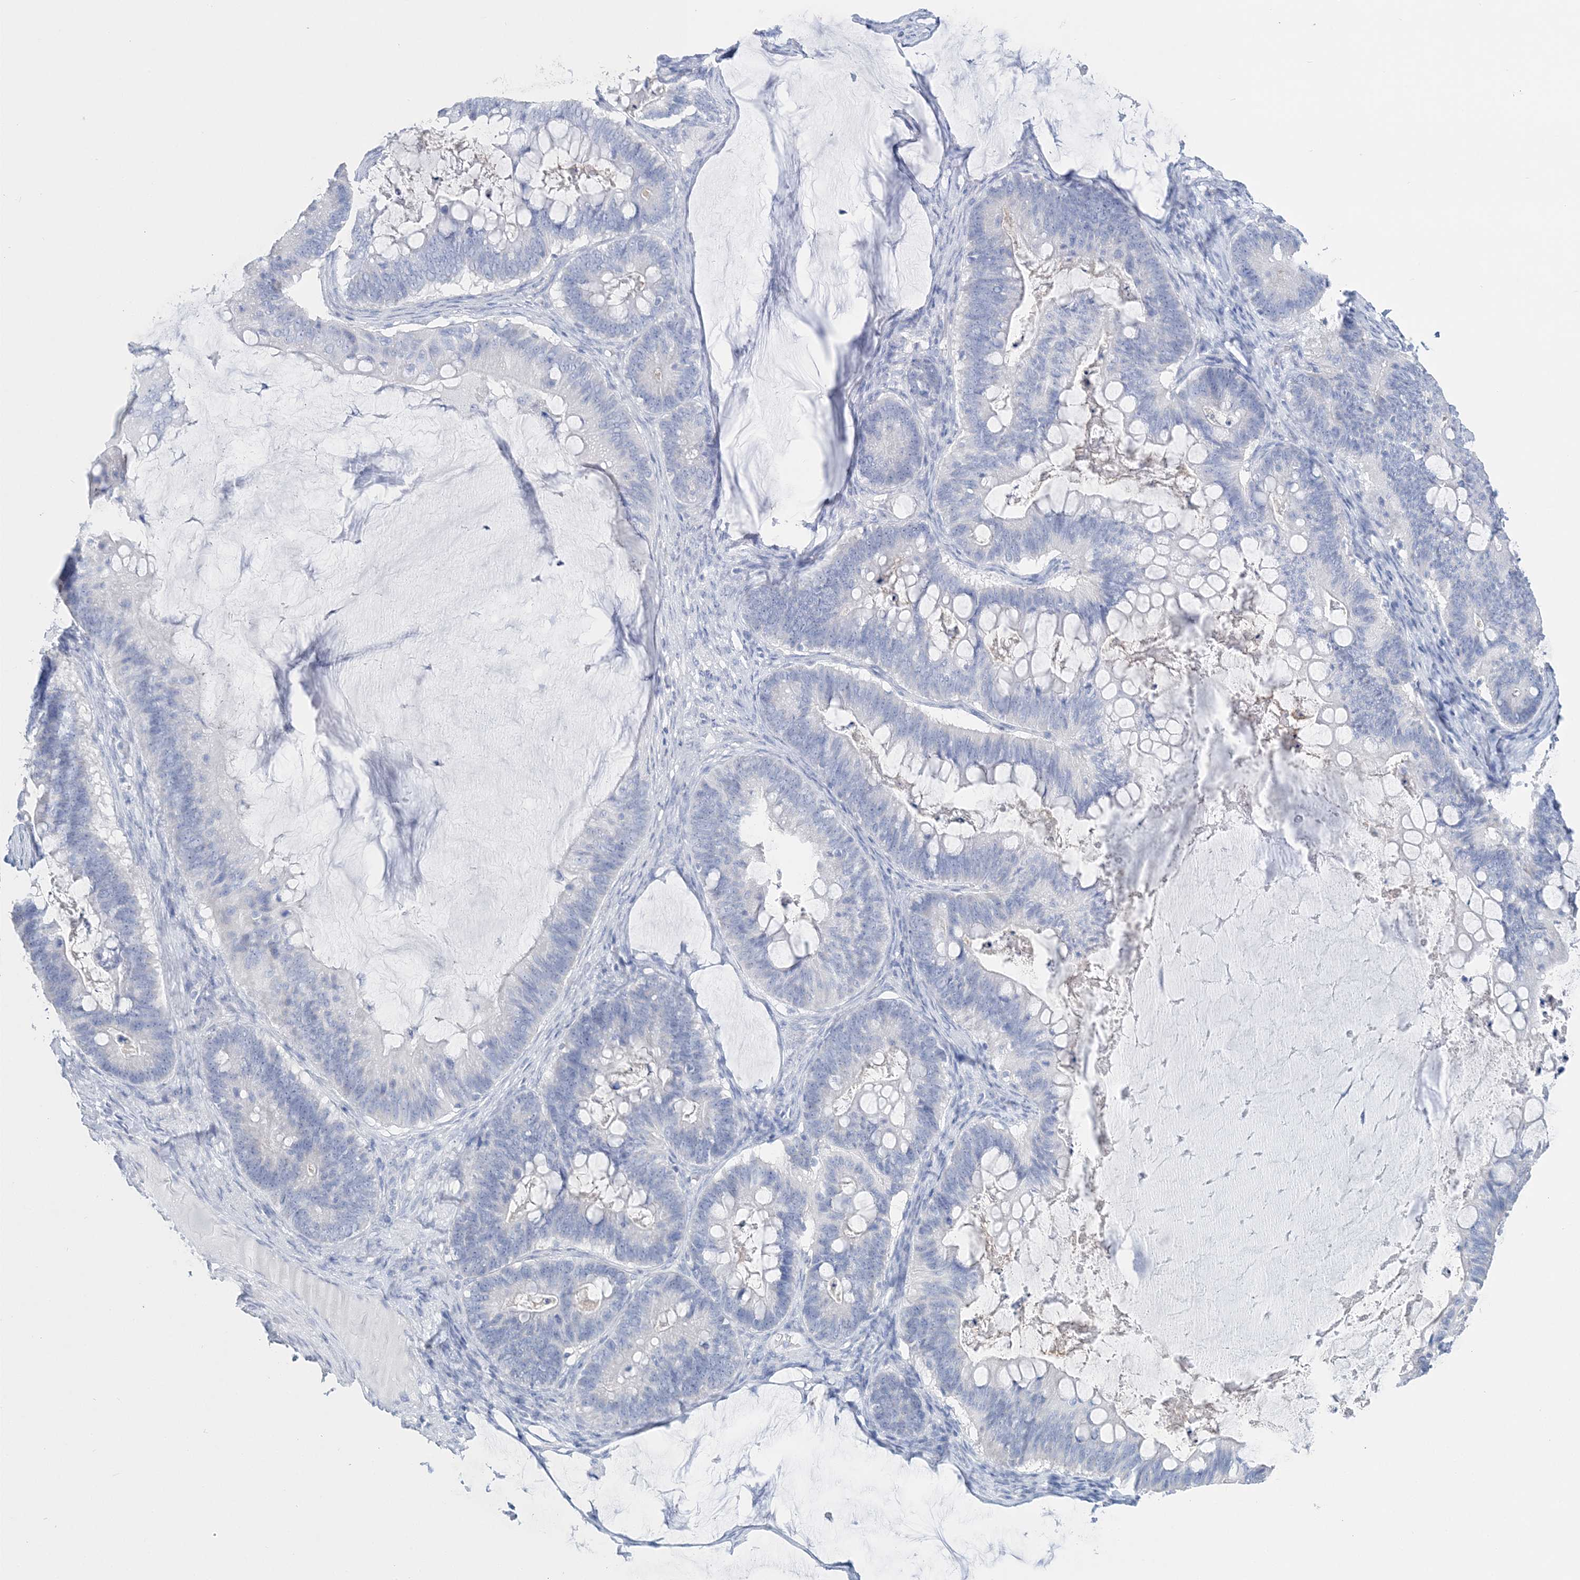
{"staining": {"intensity": "negative", "quantity": "none", "location": "none"}, "tissue": "ovarian cancer", "cell_type": "Tumor cells", "image_type": "cancer", "snomed": [{"axis": "morphology", "description": "Cystadenocarcinoma, mucinous, NOS"}, {"axis": "topography", "description": "Ovary"}], "caption": "This is an IHC photomicrograph of human ovarian mucinous cystadenocarcinoma. There is no positivity in tumor cells.", "gene": "TSPYL6", "patient": {"sex": "female", "age": 61}}